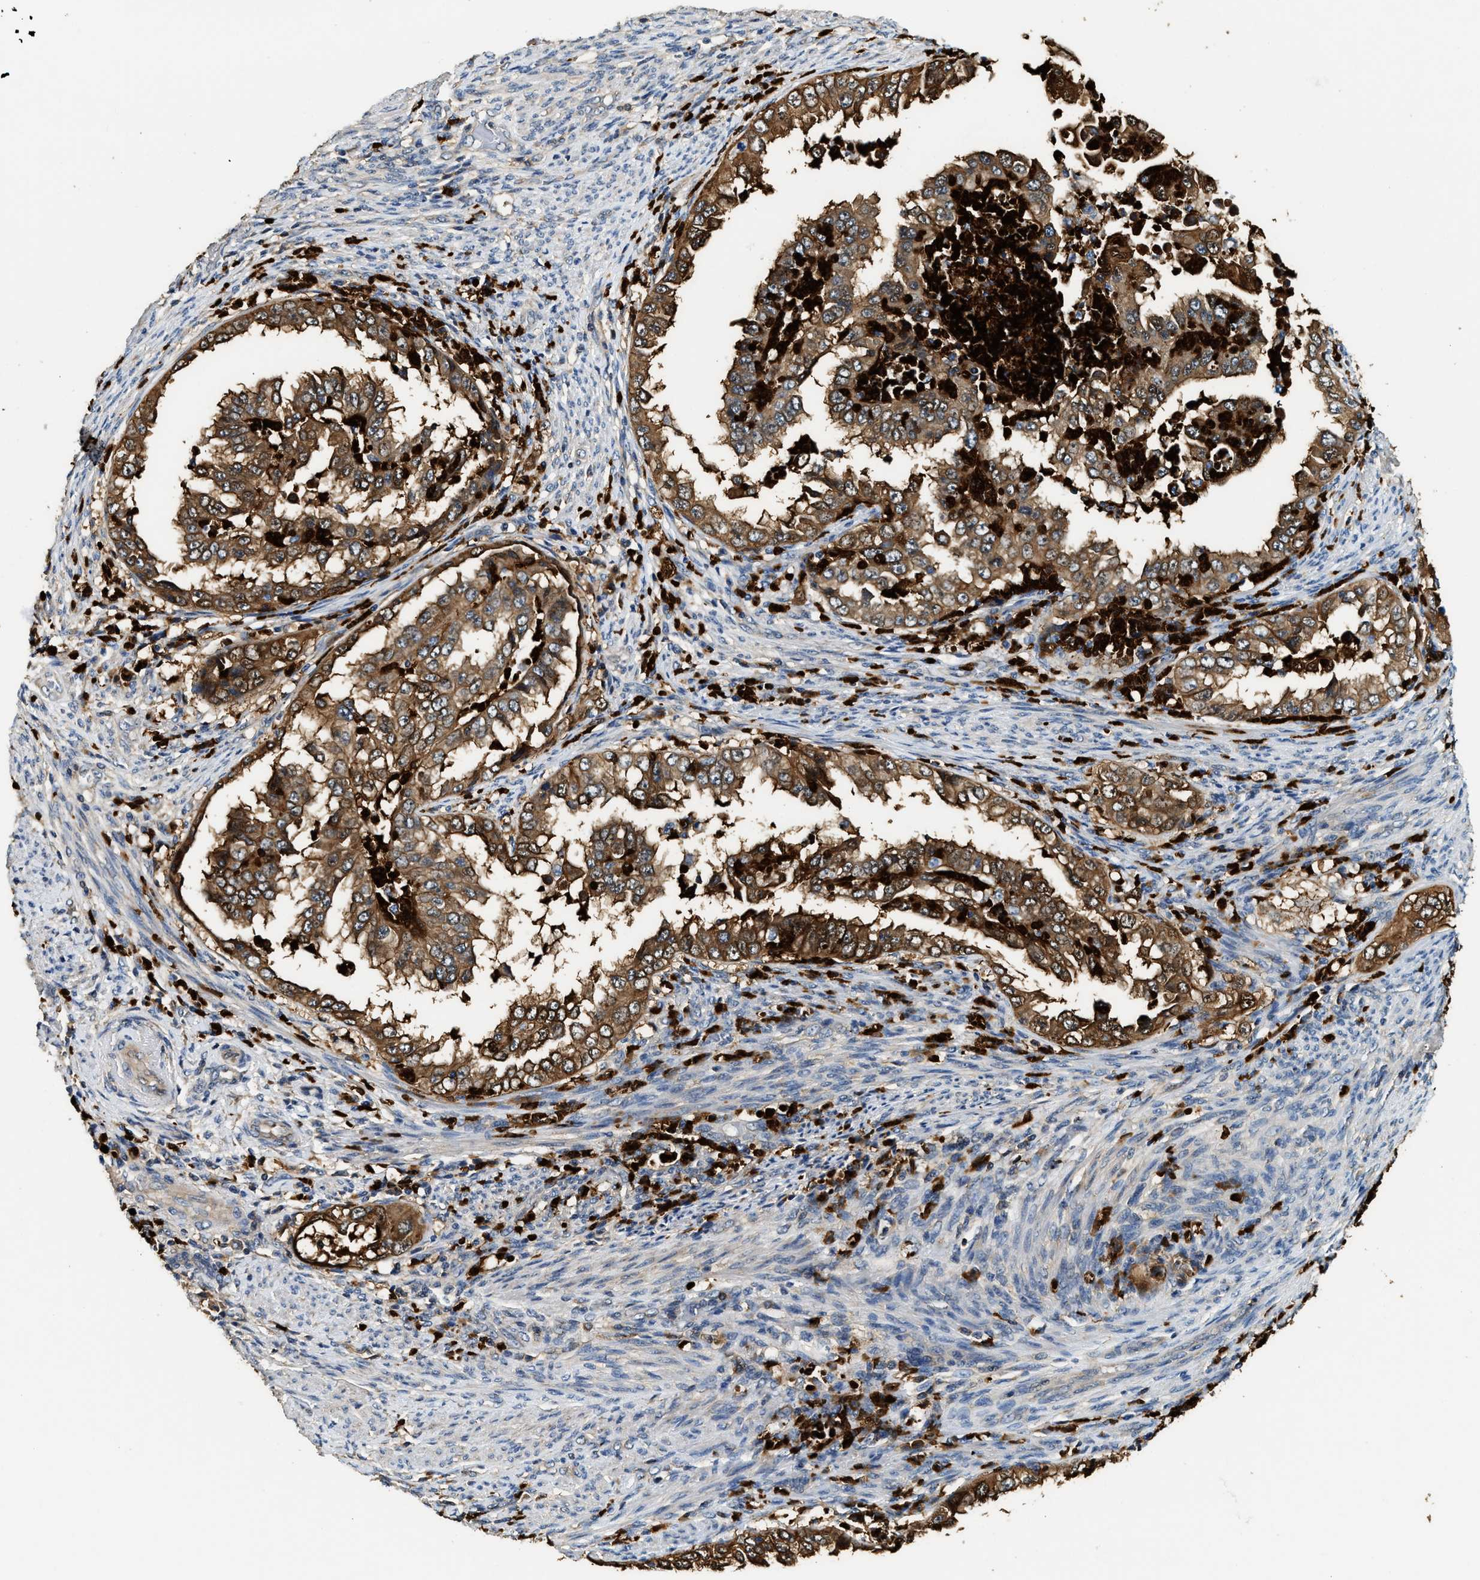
{"staining": {"intensity": "strong", "quantity": ">75%", "location": "cytoplasmic/membranous"}, "tissue": "endometrial cancer", "cell_type": "Tumor cells", "image_type": "cancer", "snomed": [{"axis": "morphology", "description": "Adenocarcinoma, NOS"}, {"axis": "topography", "description": "Endometrium"}], "caption": "Immunohistochemical staining of human adenocarcinoma (endometrial) displays high levels of strong cytoplasmic/membranous protein positivity in approximately >75% of tumor cells. Immunohistochemistry (ihc) stains the protein of interest in brown and the nuclei are stained blue.", "gene": "ANXA3", "patient": {"sex": "female", "age": 85}}